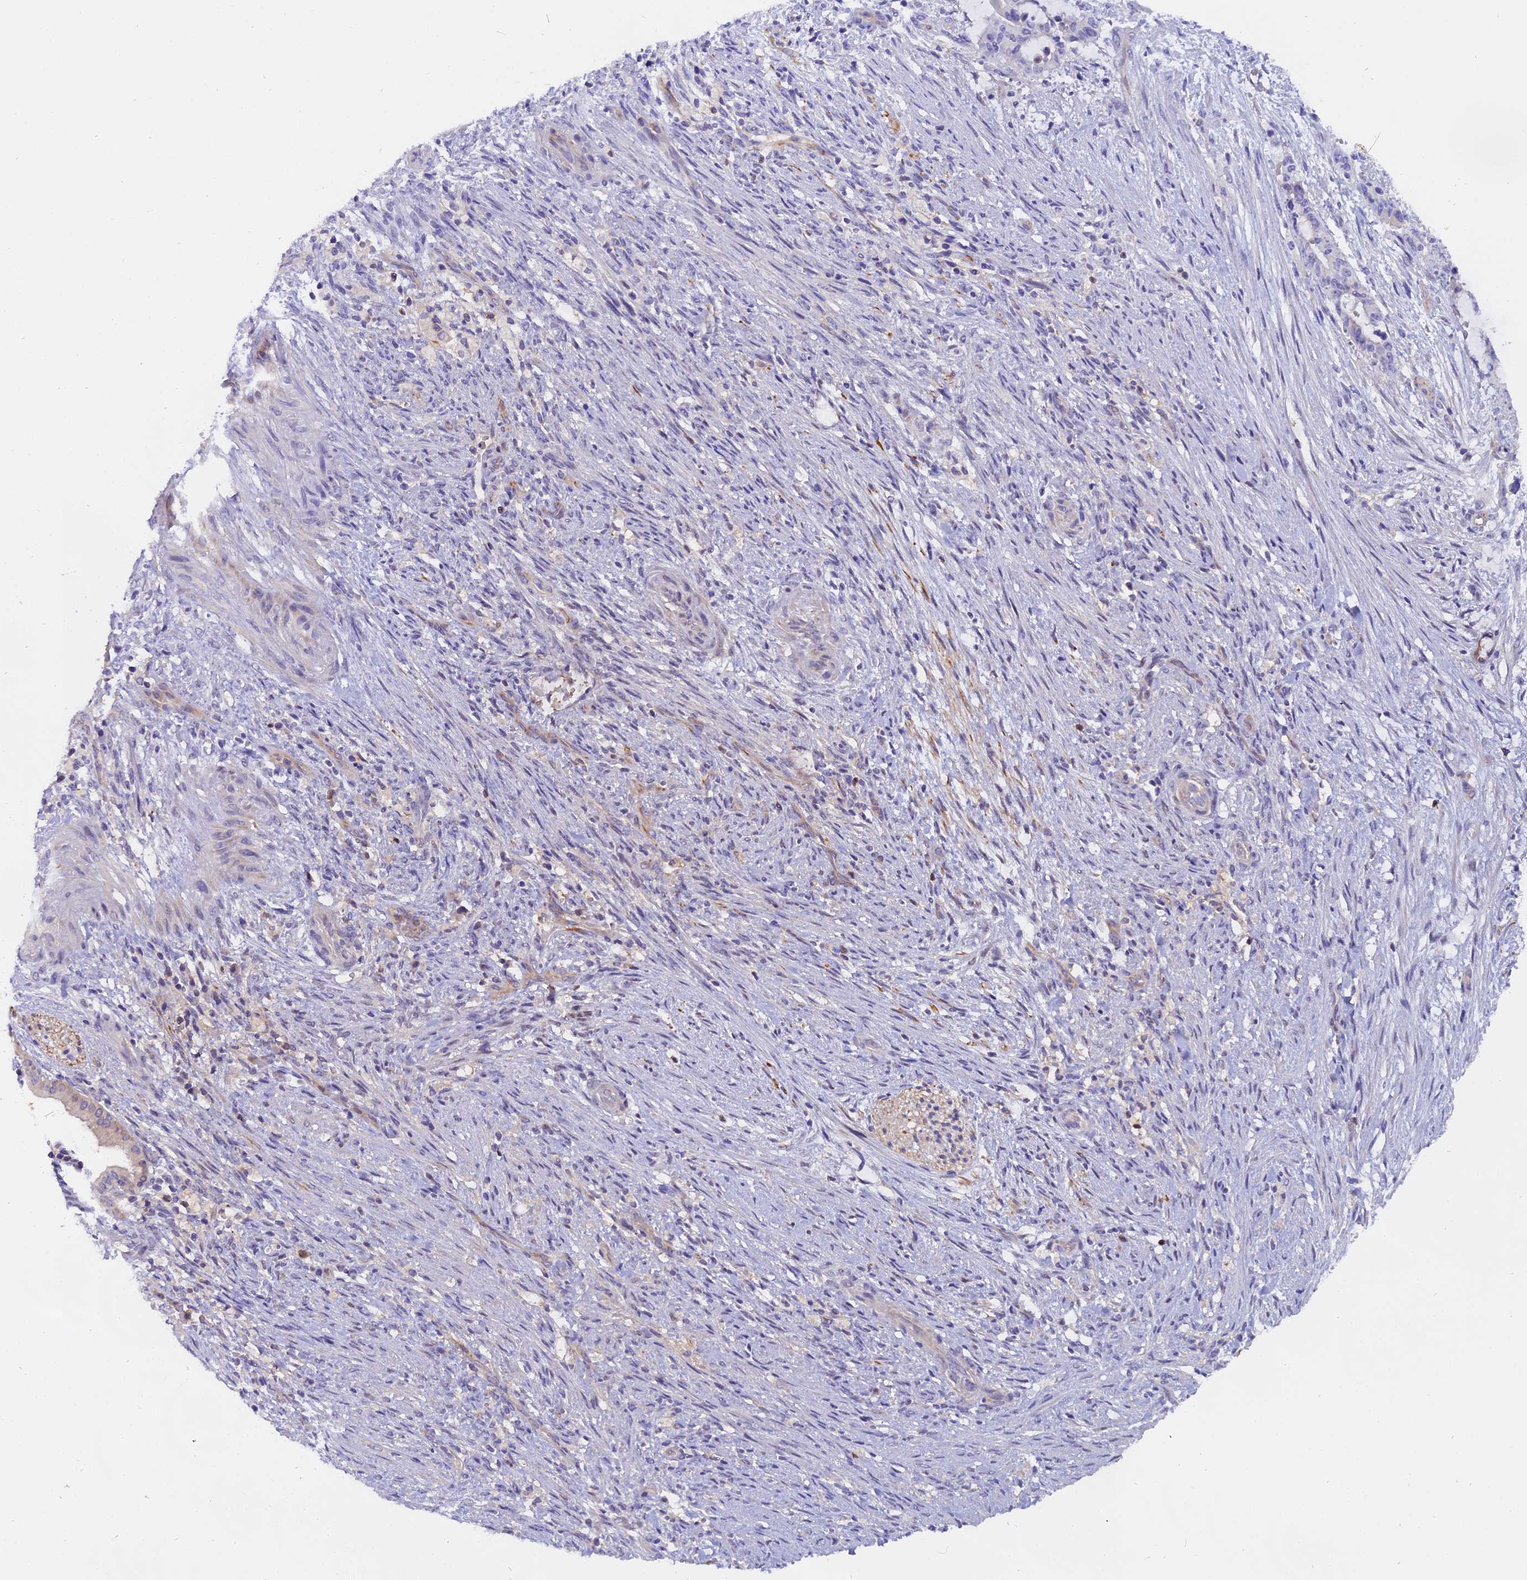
{"staining": {"intensity": "negative", "quantity": "none", "location": "none"}, "tissue": "liver cancer", "cell_type": "Tumor cells", "image_type": "cancer", "snomed": [{"axis": "morphology", "description": "Normal tissue, NOS"}, {"axis": "morphology", "description": "Cholangiocarcinoma"}, {"axis": "topography", "description": "Liver"}, {"axis": "topography", "description": "Peripheral nerve tissue"}], "caption": "The image exhibits no staining of tumor cells in liver cholangiocarcinoma.", "gene": "FAM118B", "patient": {"sex": "female", "age": 73}}